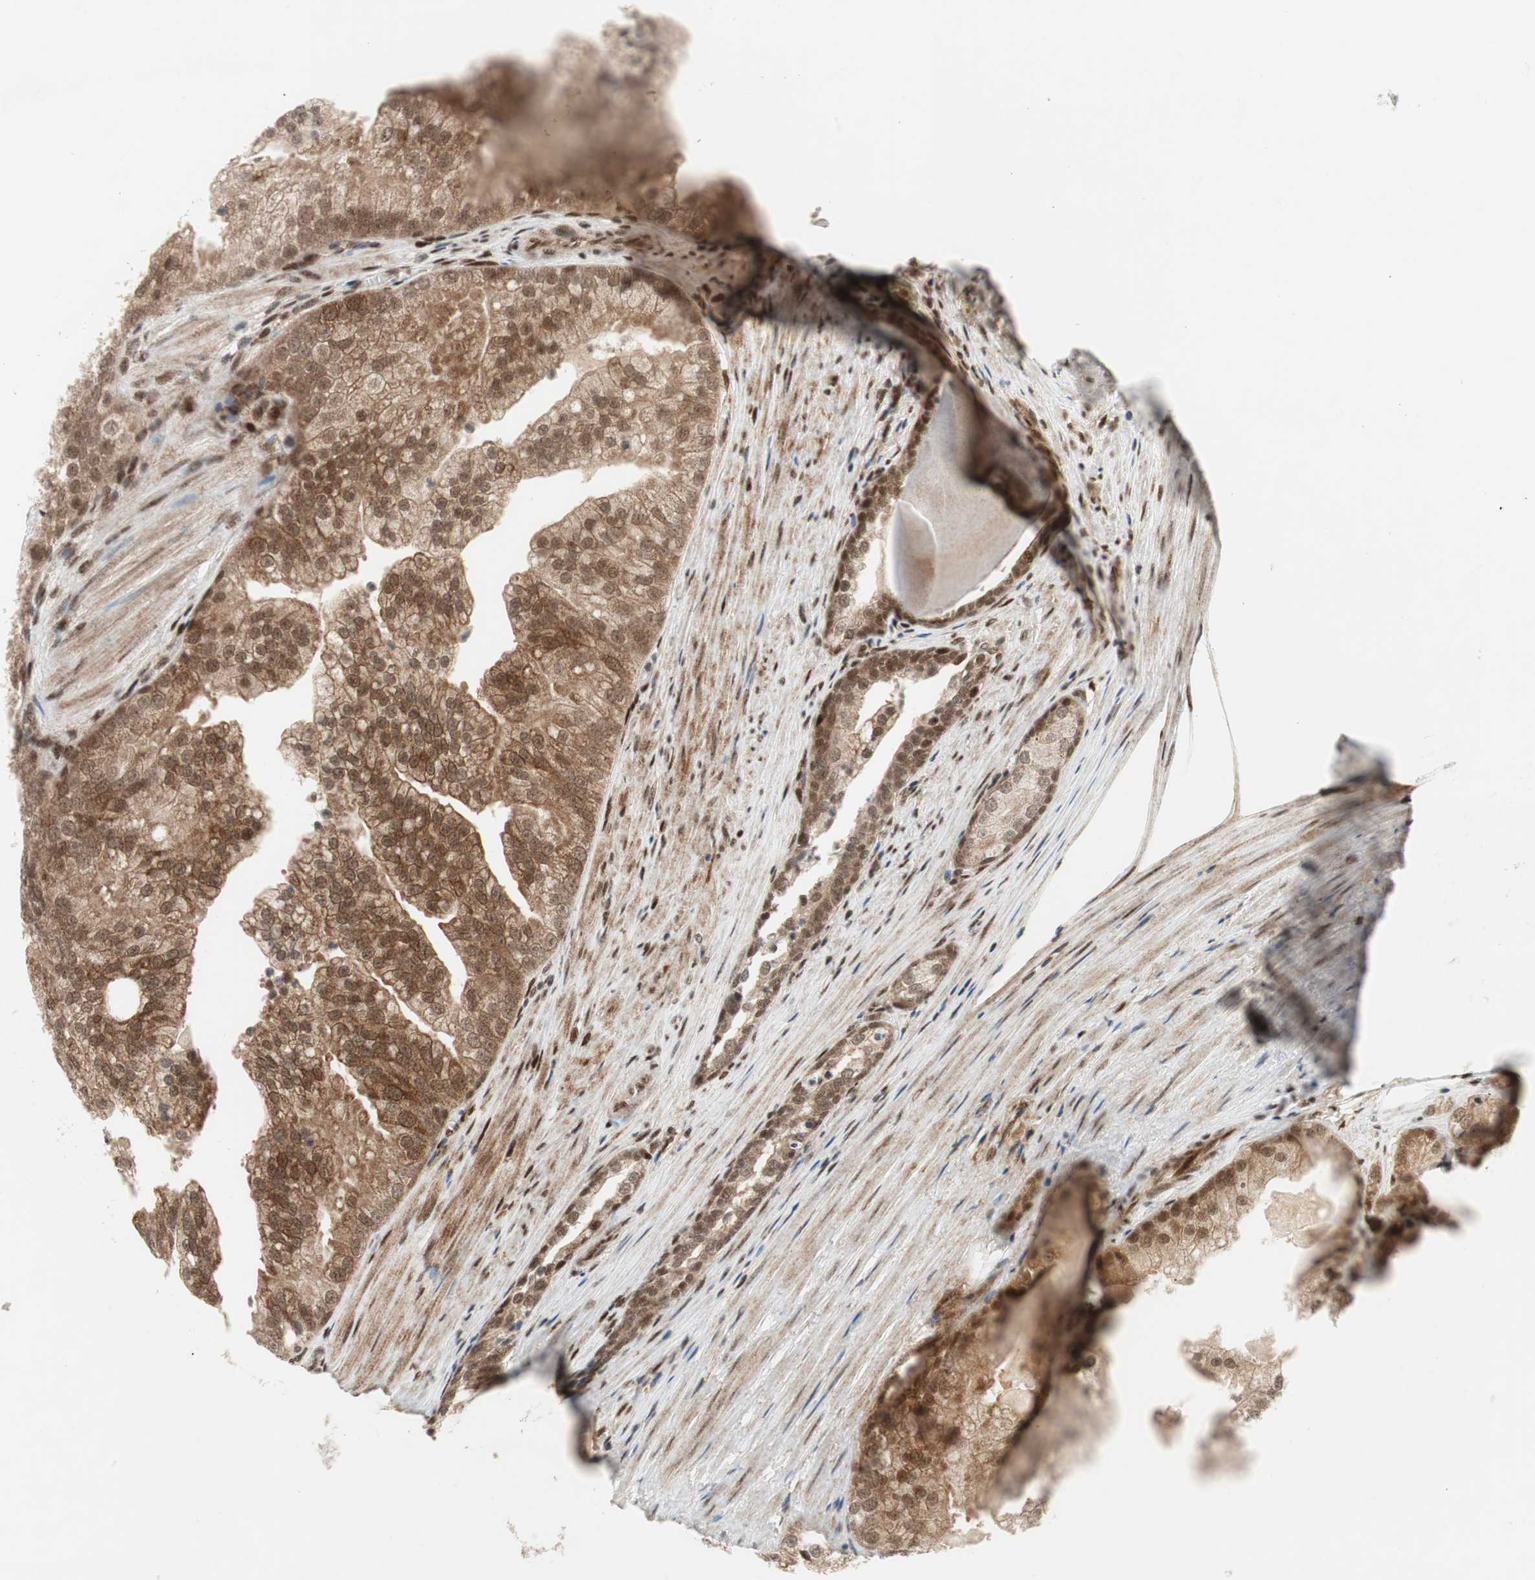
{"staining": {"intensity": "moderate", "quantity": ">75%", "location": "cytoplasmic/membranous,nuclear"}, "tissue": "prostate cancer", "cell_type": "Tumor cells", "image_type": "cancer", "snomed": [{"axis": "morphology", "description": "Adenocarcinoma, Low grade"}, {"axis": "topography", "description": "Prostate"}], "caption": "Immunohistochemical staining of prostate cancer demonstrates medium levels of moderate cytoplasmic/membranous and nuclear protein positivity in approximately >75% of tumor cells.", "gene": "TCF12", "patient": {"sex": "male", "age": 69}}